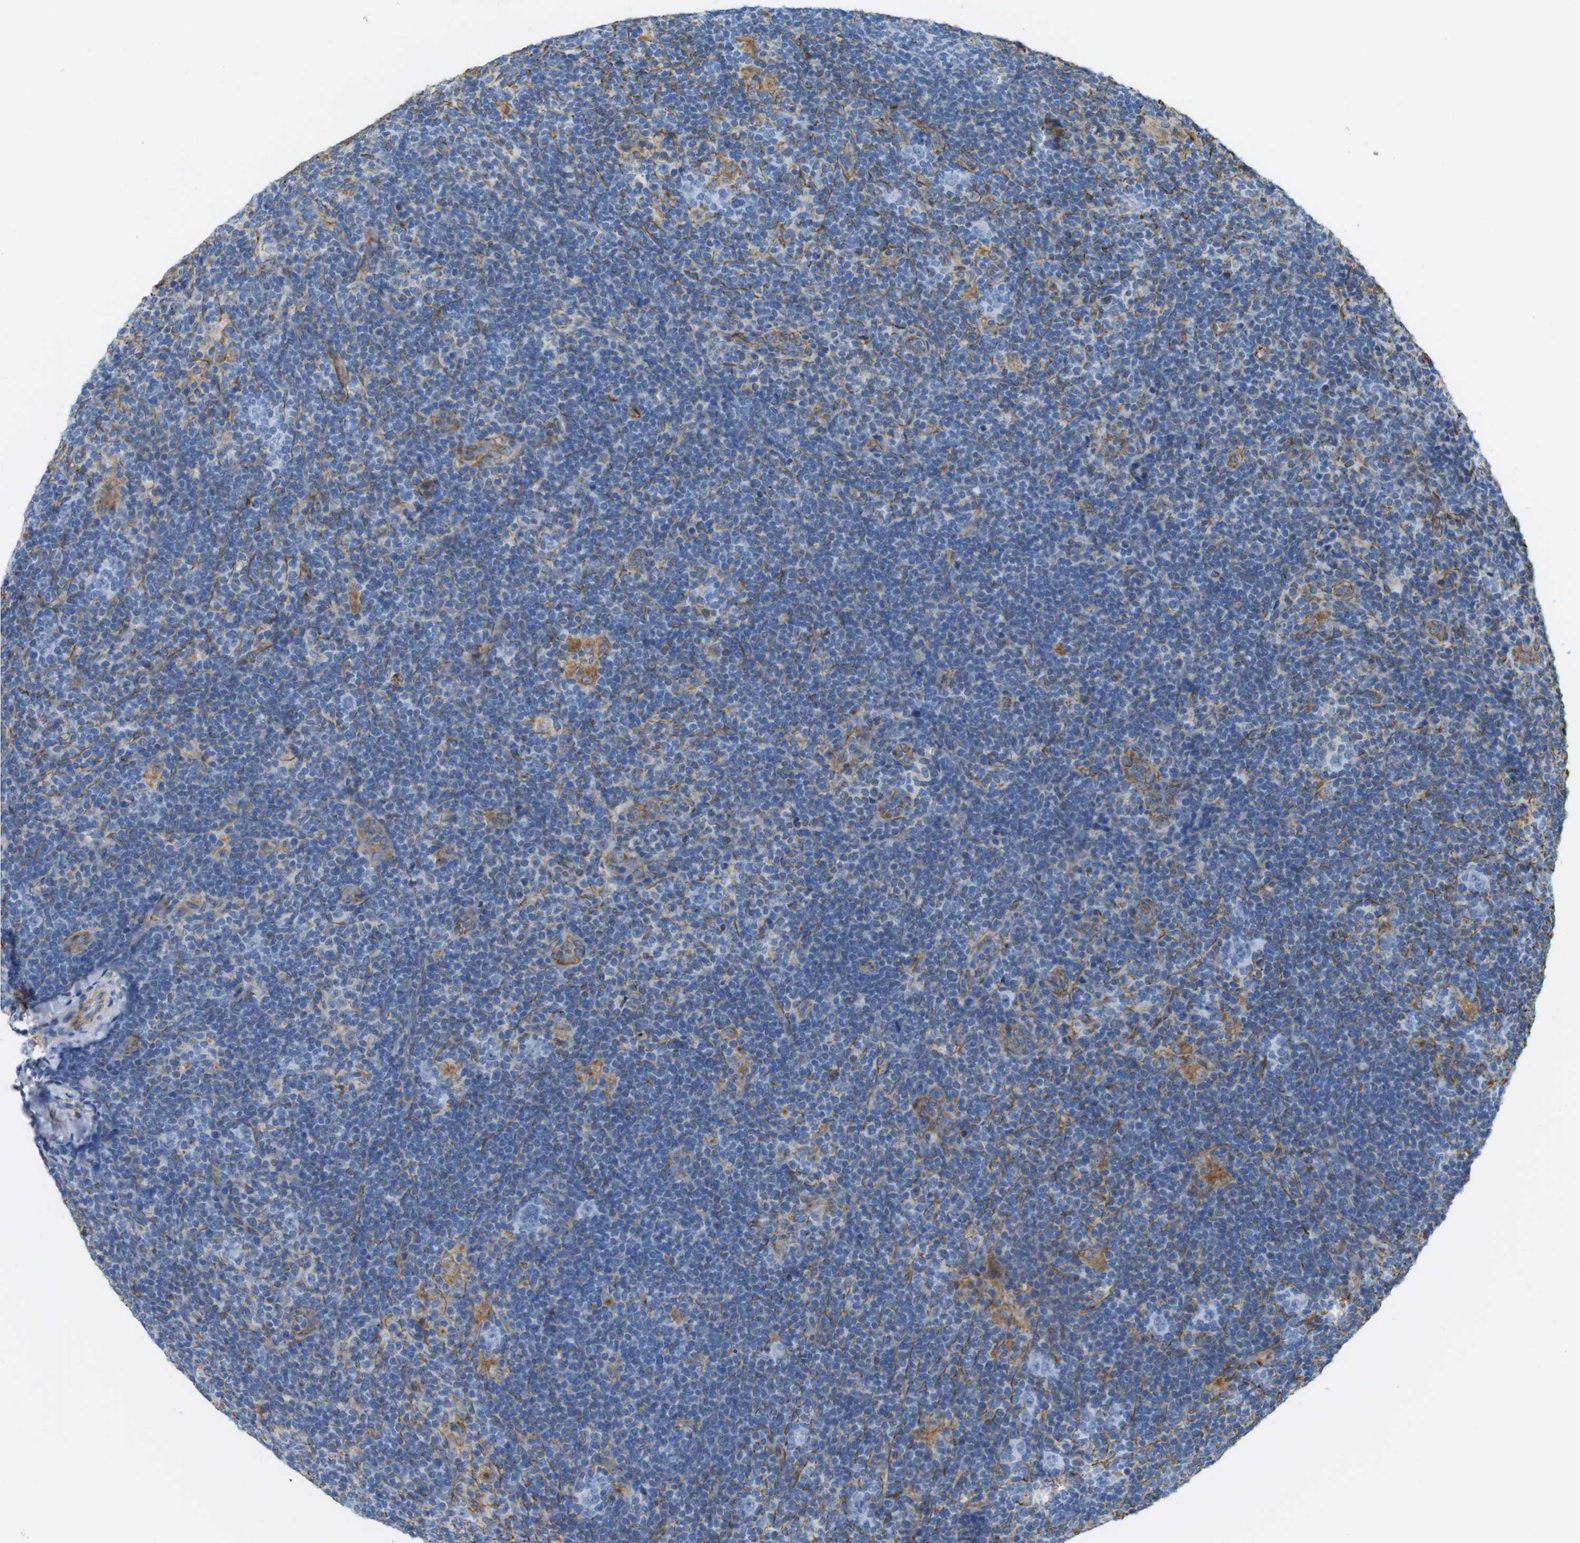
{"staining": {"intensity": "moderate", "quantity": "<25%", "location": "cytoplasmic/membranous"}, "tissue": "lymphoma", "cell_type": "Tumor cells", "image_type": "cancer", "snomed": [{"axis": "morphology", "description": "Hodgkin's disease, NOS"}, {"axis": "topography", "description": "Lymph node"}], "caption": "IHC staining of lymphoma, which shows low levels of moderate cytoplasmic/membranous positivity in about <25% of tumor cells indicating moderate cytoplasmic/membranous protein expression. The staining was performed using DAB (brown) for protein detection and nuclei were counterstained in hematoxylin (blue).", "gene": "MS4A10", "patient": {"sex": "female", "age": 57}}